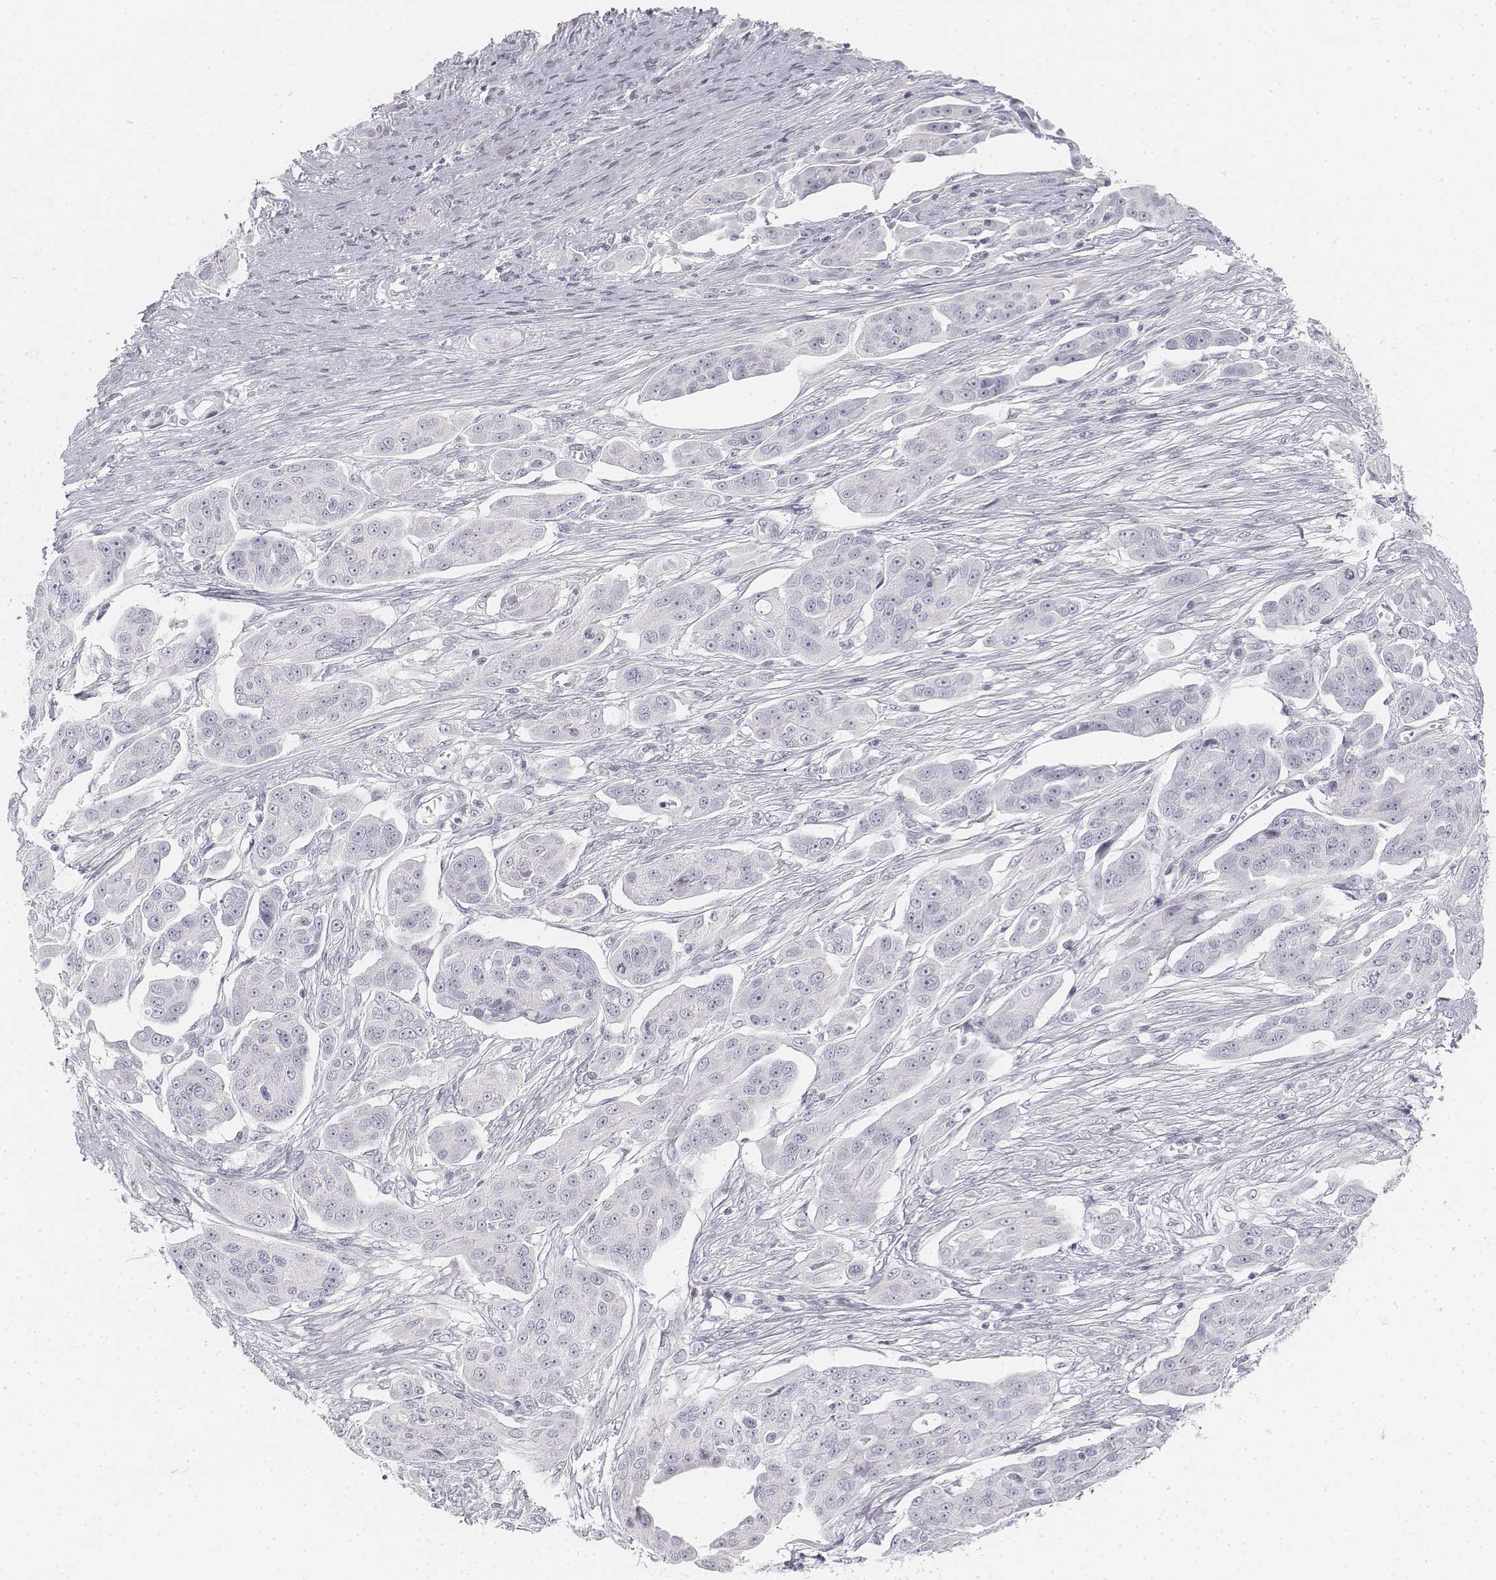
{"staining": {"intensity": "negative", "quantity": "none", "location": "none"}, "tissue": "ovarian cancer", "cell_type": "Tumor cells", "image_type": "cancer", "snomed": [{"axis": "morphology", "description": "Carcinoma, endometroid"}, {"axis": "topography", "description": "Ovary"}], "caption": "This is an IHC histopathology image of human ovarian cancer (endometroid carcinoma). There is no positivity in tumor cells.", "gene": "KRT25", "patient": {"sex": "female", "age": 70}}